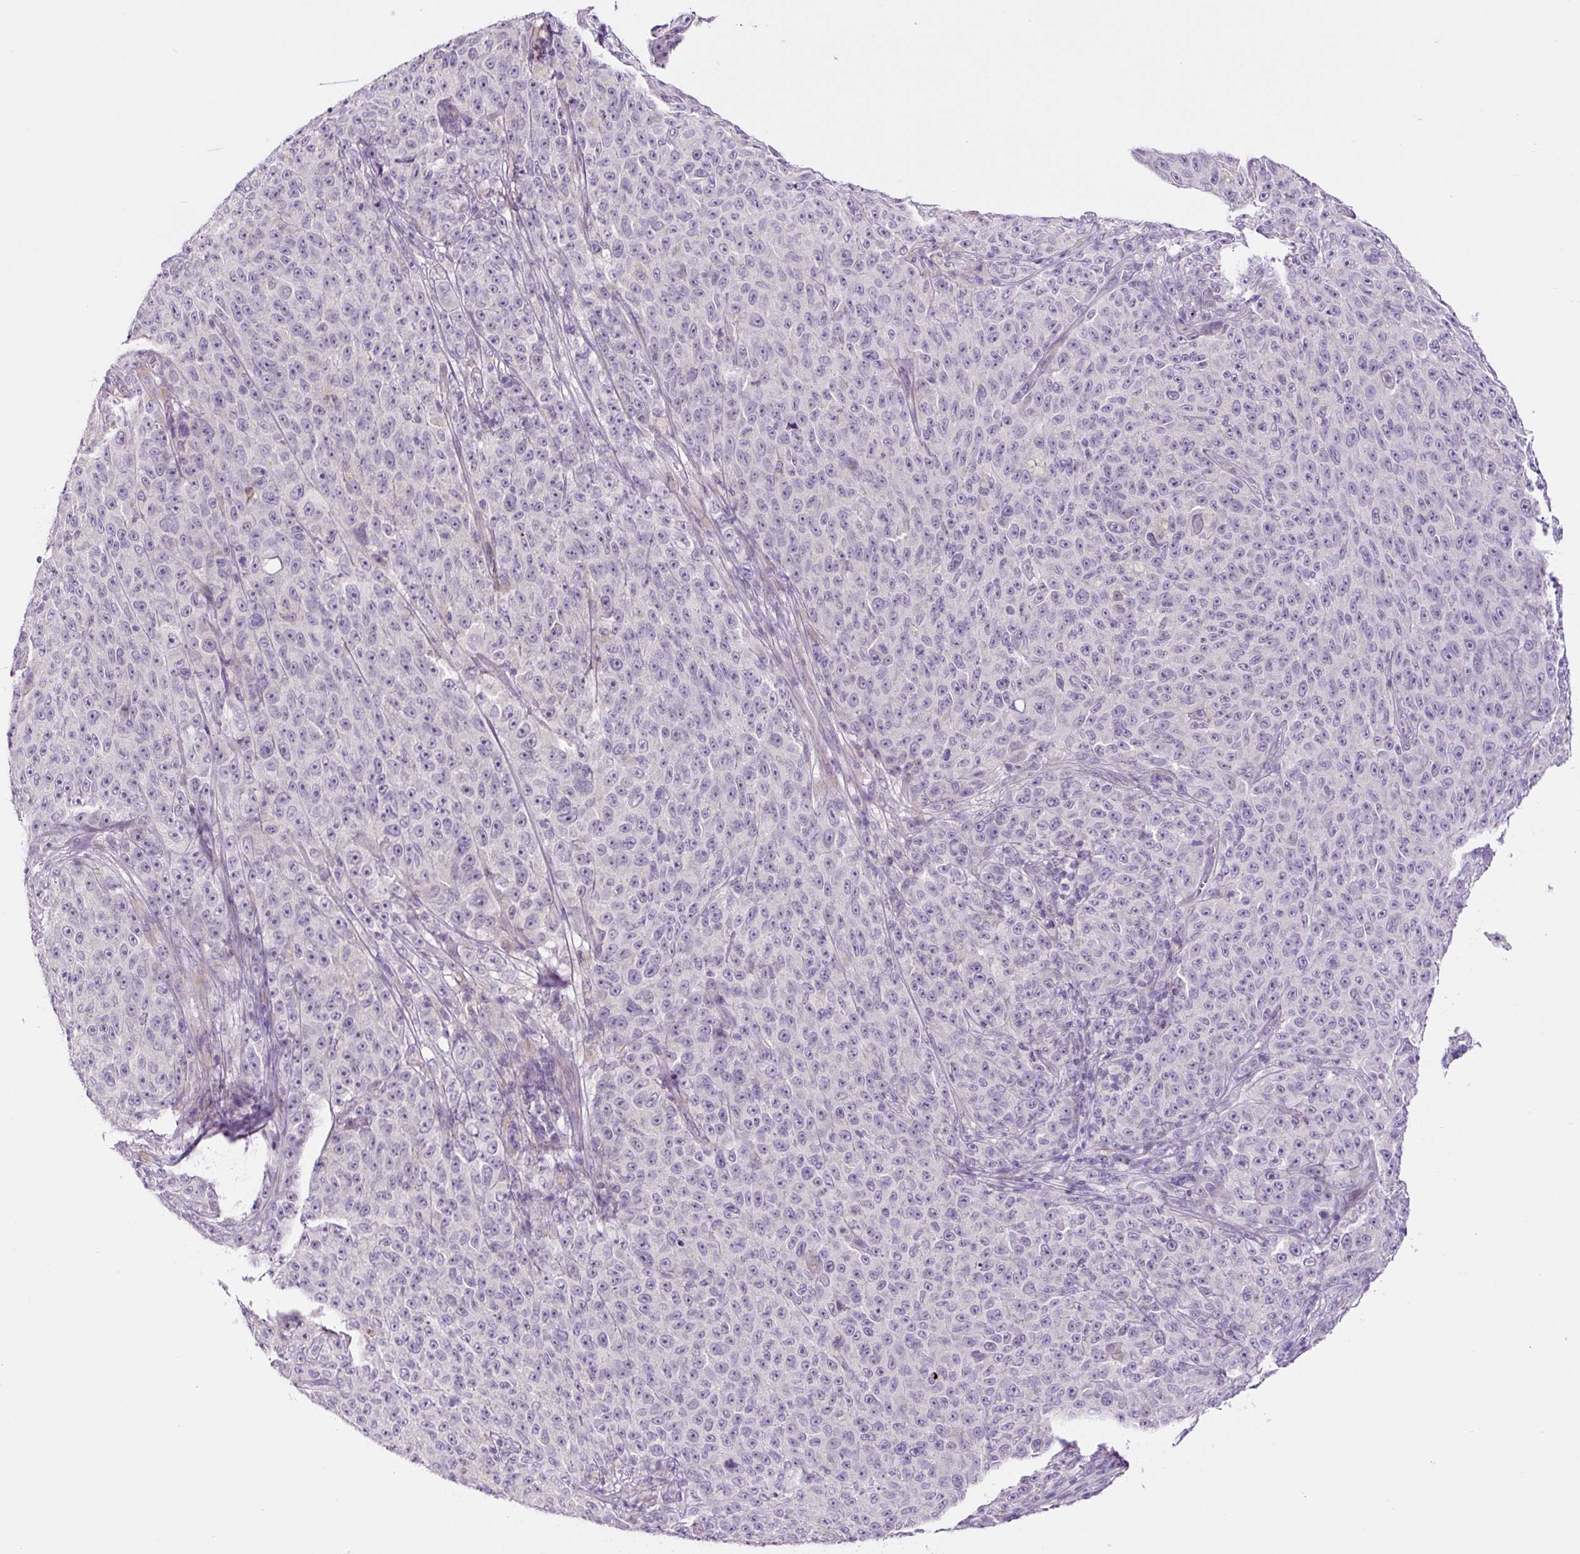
{"staining": {"intensity": "negative", "quantity": "none", "location": "none"}, "tissue": "melanoma", "cell_type": "Tumor cells", "image_type": "cancer", "snomed": [{"axis": "morphology", "description": "Malignant melanoma, NOS"}, {"axis": "topography", "description": "Skin"}], "caption": "This is a photomicrograph of immunohistochemistry staining of malignant melanoma, which shows no staining in tumor cells.", "gene": "OGDHL", "patient": {"sex": "female", "age": 82}}